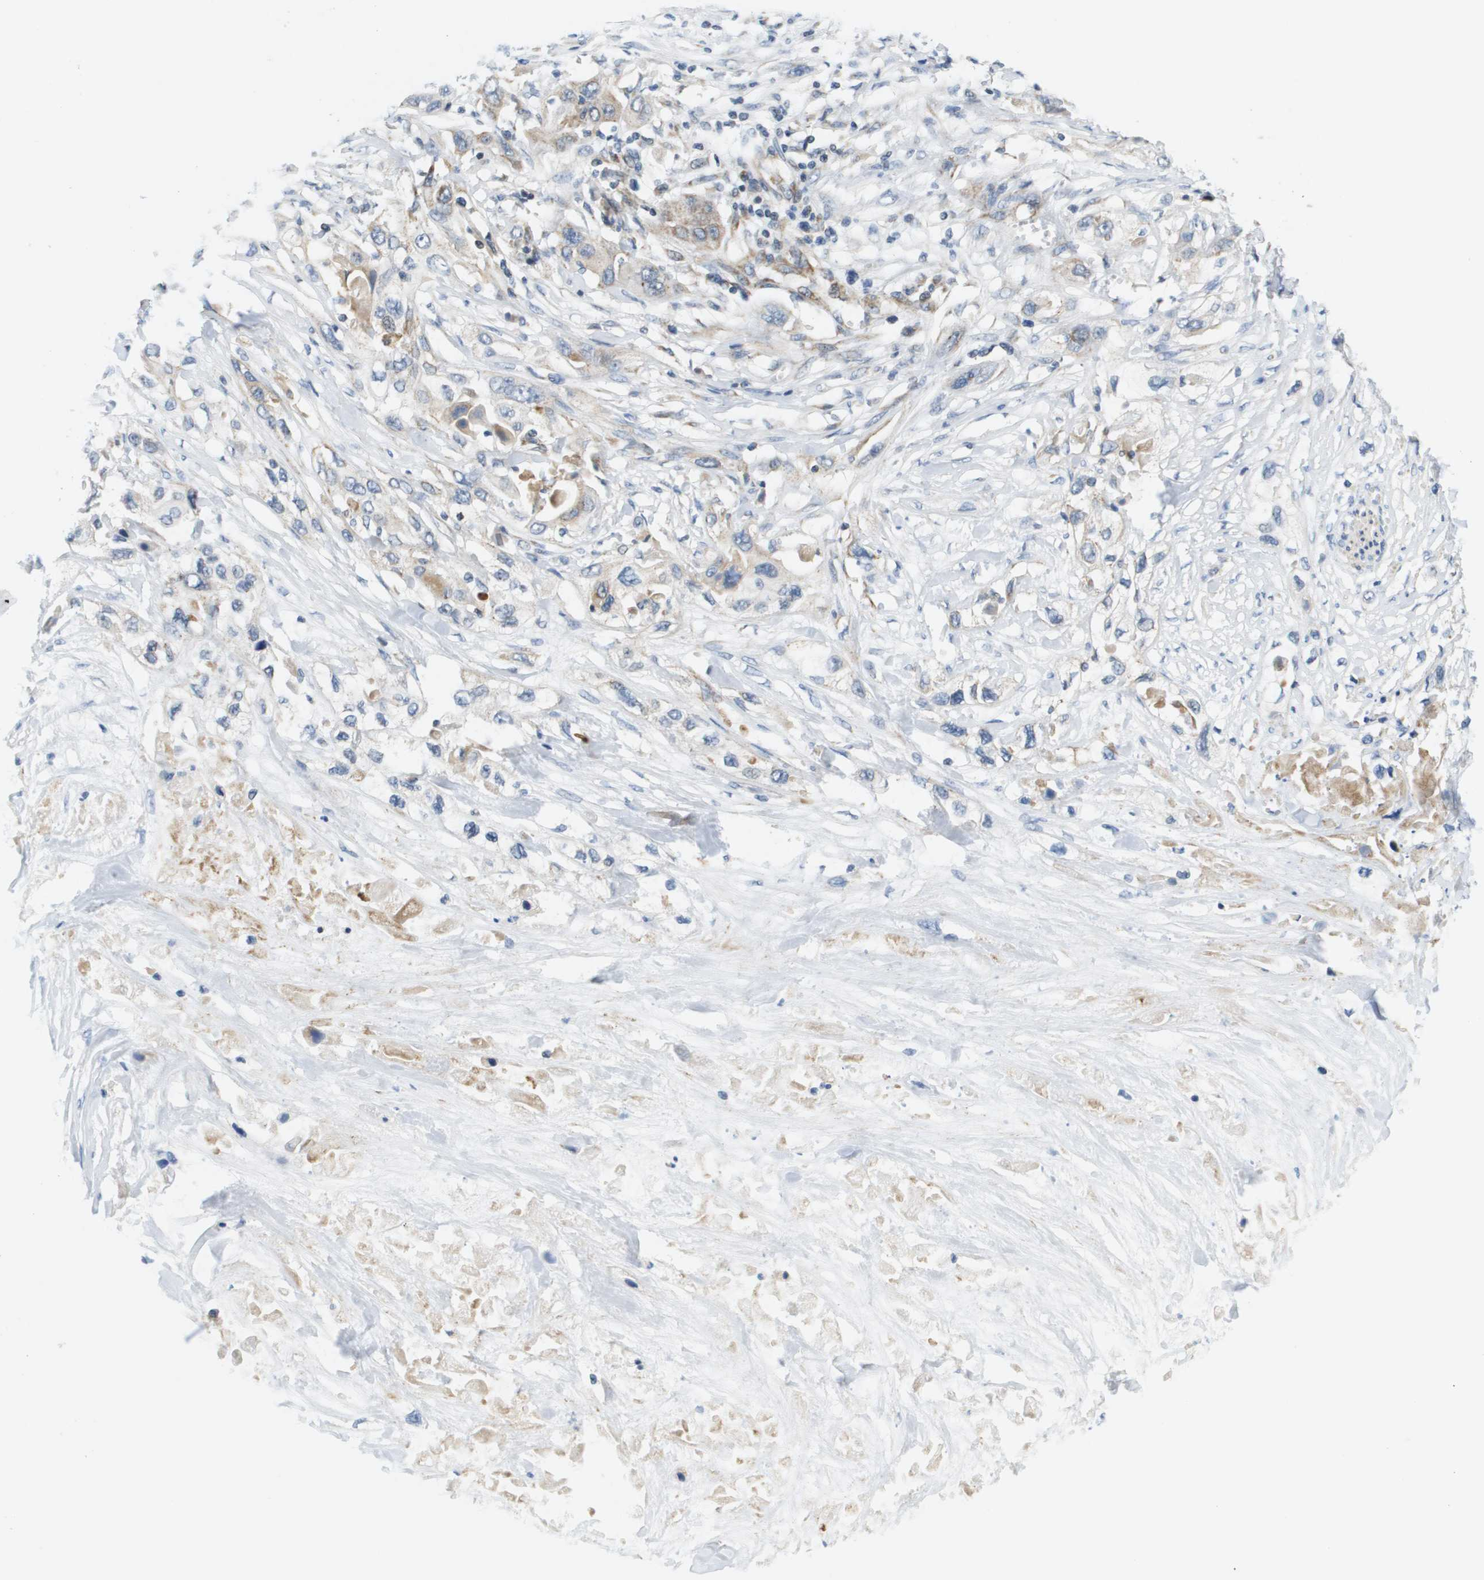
{"staining": {"intensity": "weak", "quantity": "25%-75%", "location": "cytoplasmic/membranous"}, "tissue": "pancreatic cancer", "cell_type": "Tumor cells", "image_type": "cancer", "snomed": [{"axis": "morphology", "description": "Adenocarcinoma, NOS"}, {"axis": "topography", "description": "Pancreas"}], "caption": "IHC image of neoplastic tissue: human pancreatic adenocarcinoma stained using immunohistochemistry exhibits low levels of weak protein expression localized specifically in the cytoplasmic/membranous of tumor cells, appearing as a cytoplasmic/membranous brown color.", "gene": "KRT23", "patient": {"sex": "female", "age": 70}}